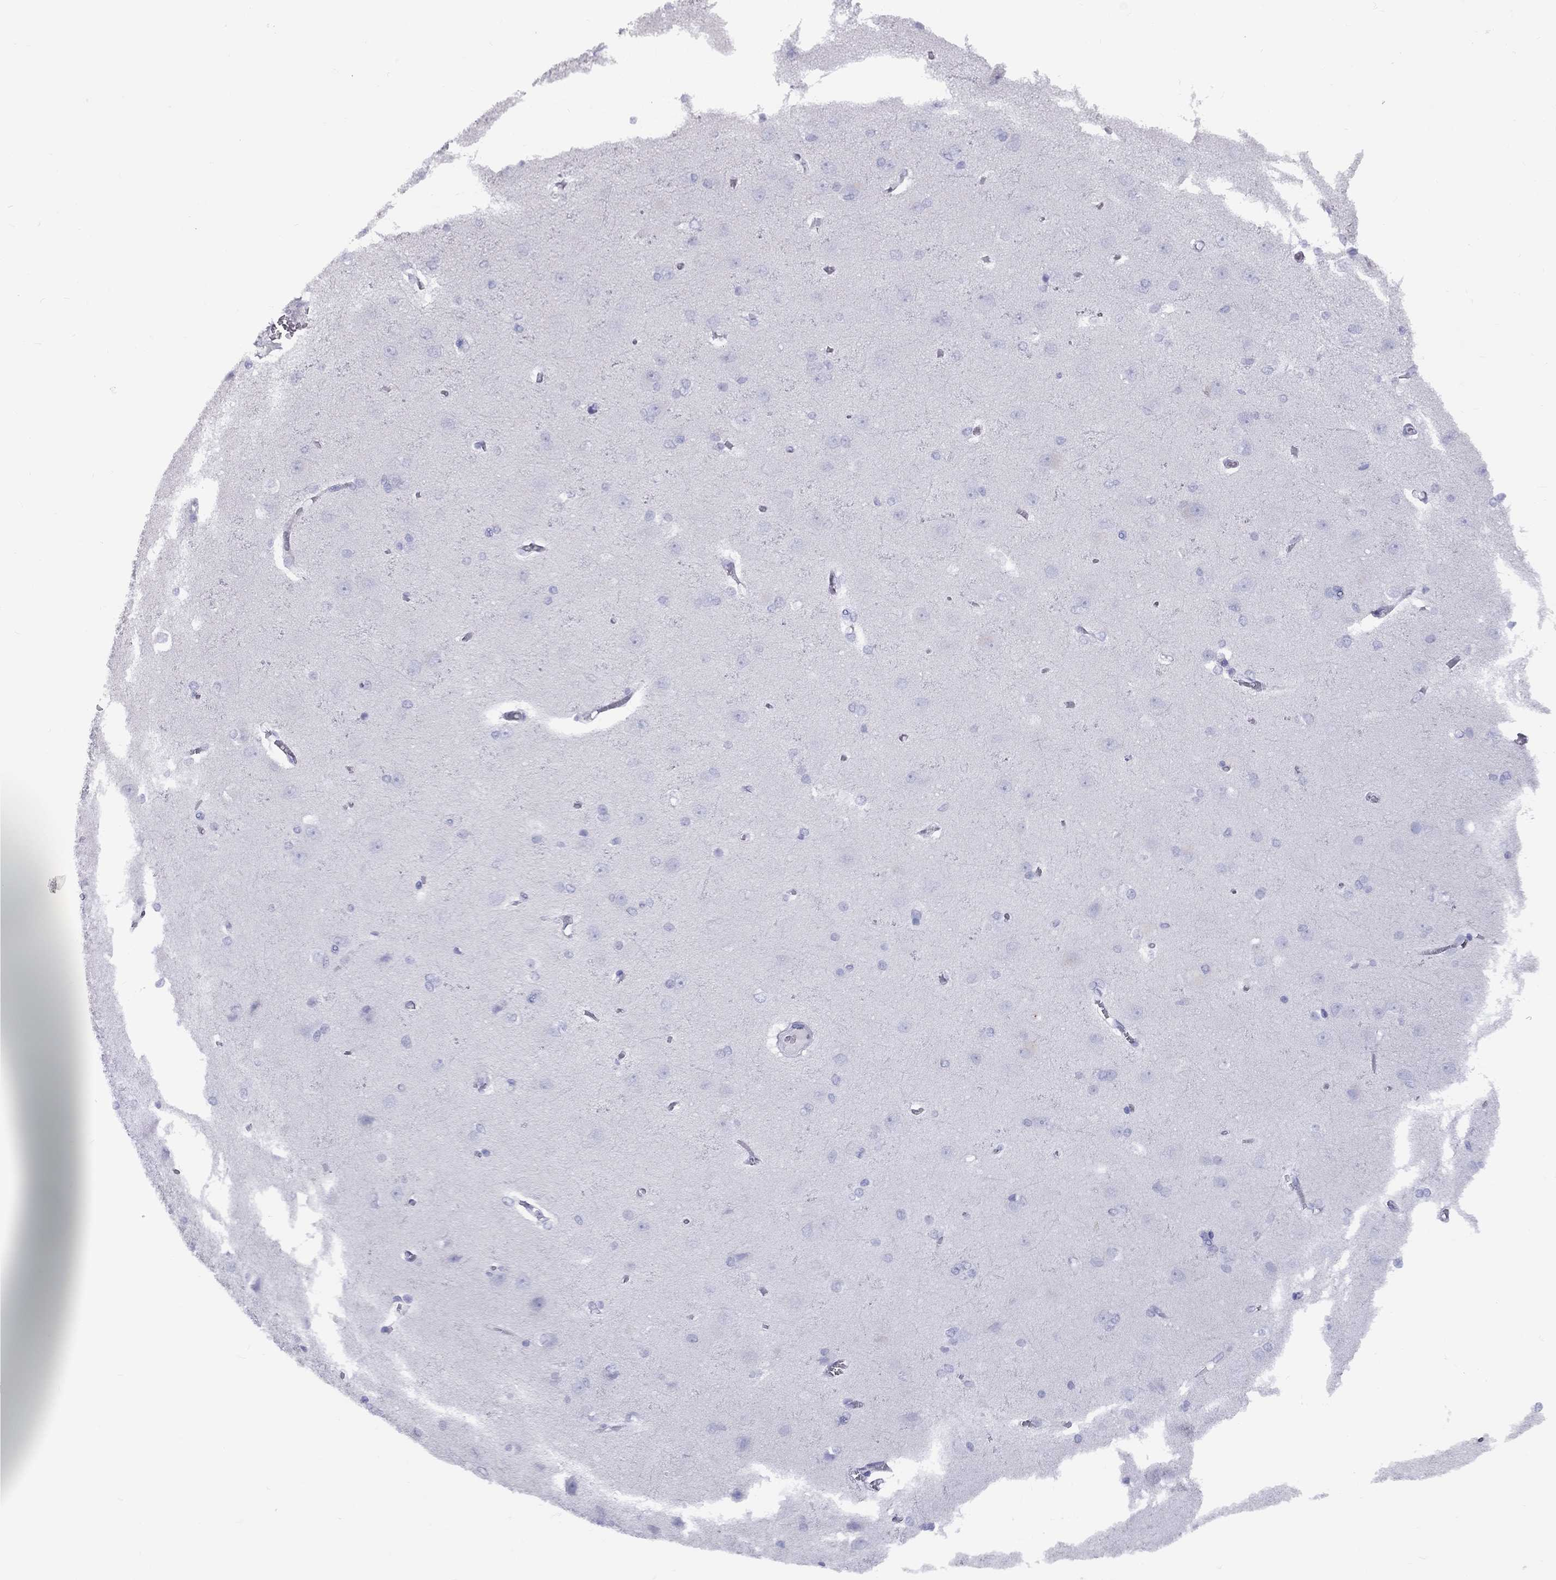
{"staining": {"intensity": "negative", "quantity": "none", "location": "none"}, "tissue": "cerebral cortex", "cell_type": "Endothelial cells", "image_type": "normal", "snomed": [{"axis": "morphology", "description": "Normal tissue, NOS"}, {"axis": "topography", "description": "Cerebral cortex"}], "caption": "Endothelial cells show no significant staining in benign cerebral cortex.", "gene": "FSCN3", "patient": {"sex": "male", "age": 37}}